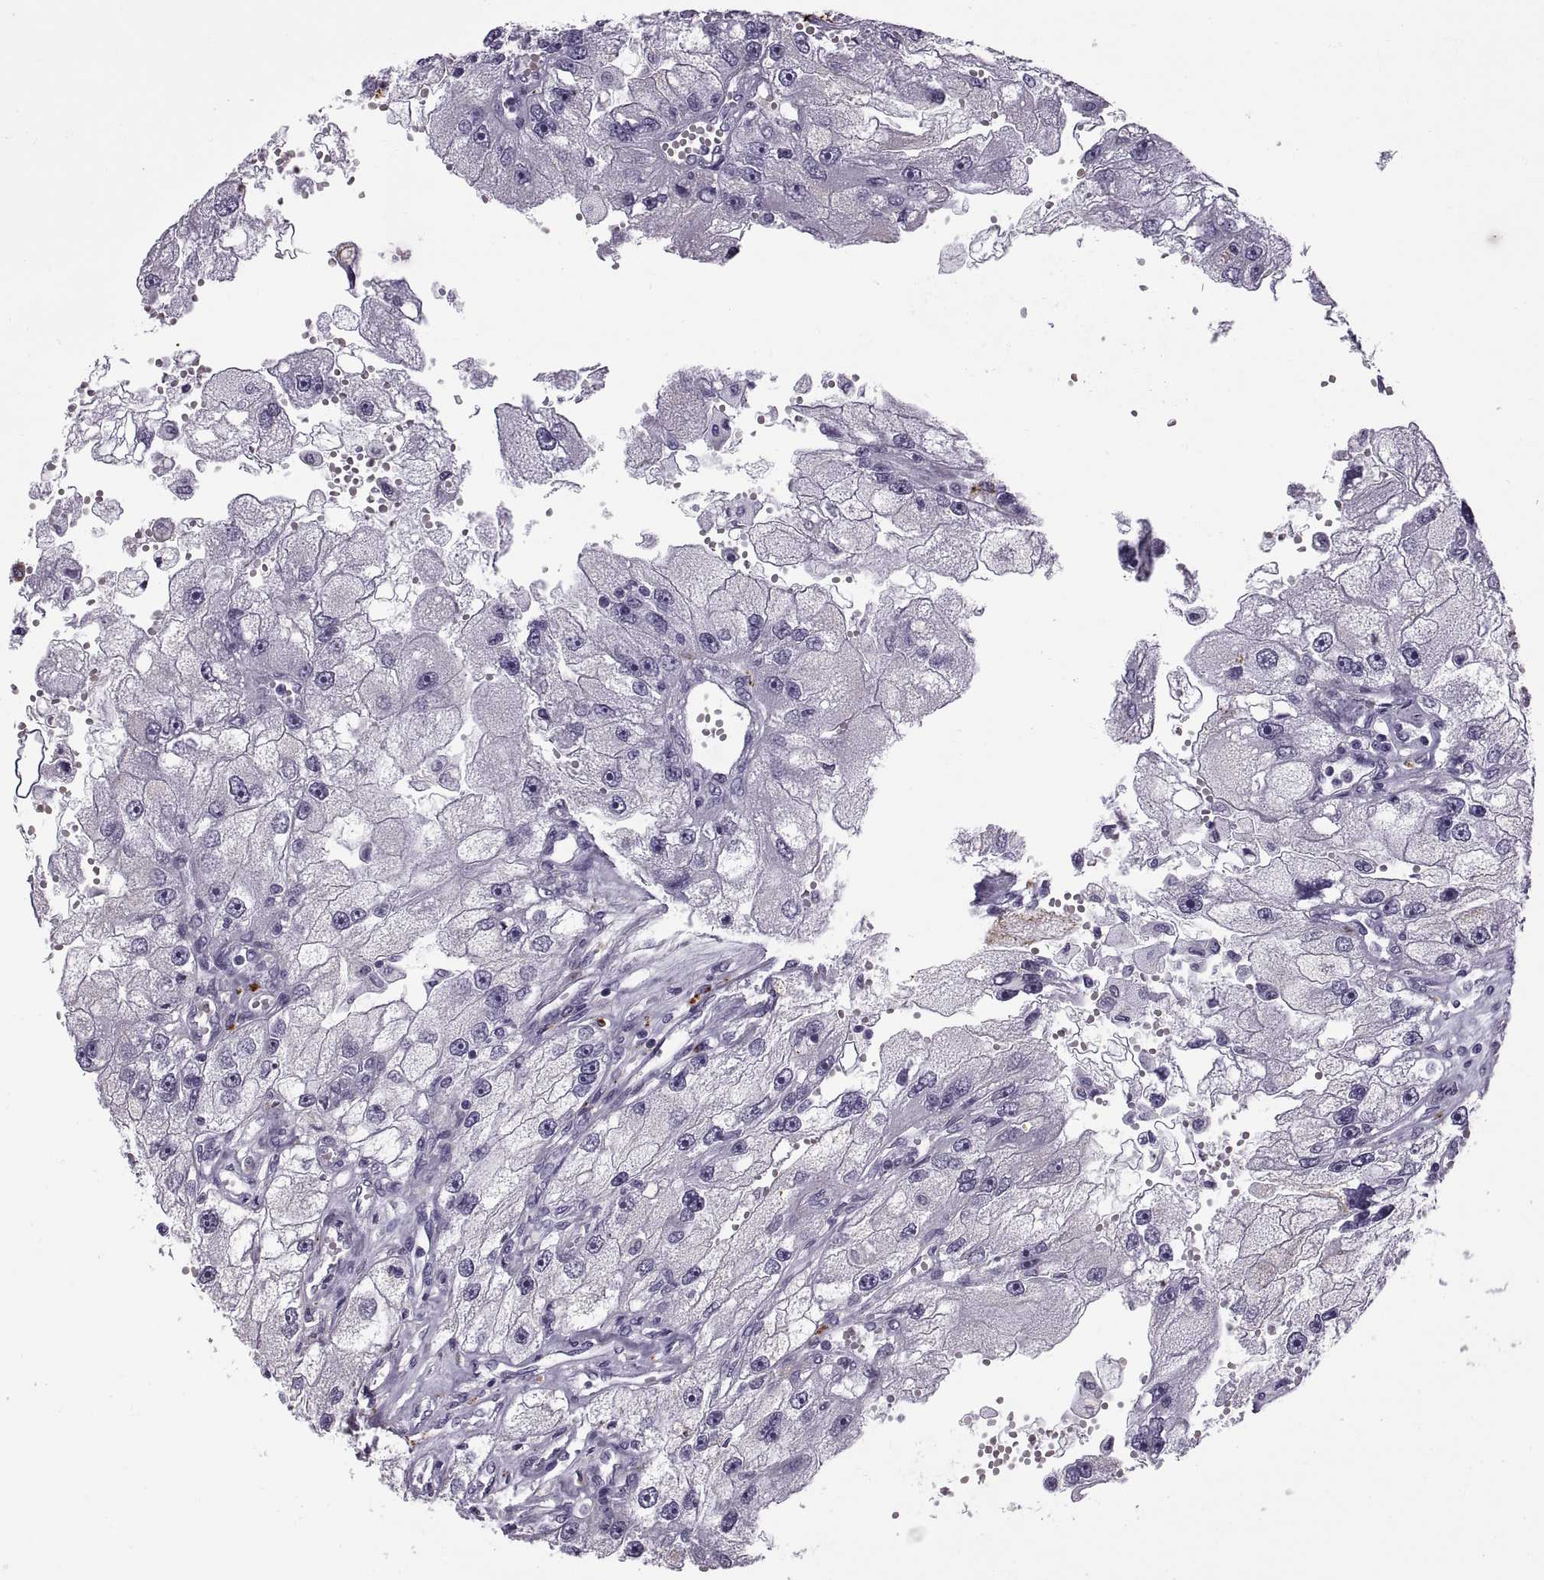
{"staining": {"intensity": "negative", "quantity": "none", "location": "none"}, "tissue": "renal cancer", "cell_type": "Tumor cells", "image_type": "cancer", "snomed": [{"axis": "morphology", "description": "Adenocarcinoma, NOS"}, {"axis": "topography", "description": "Kidney"}], "caption": "IHC histopathology image of neoplastic tissue: human adenocarcinoma (renal) stained with DAB demonstrates no significant protein staining in tumor cells.", "gene": "CALCR", "patient": {"sex": "male", "age": 63}}